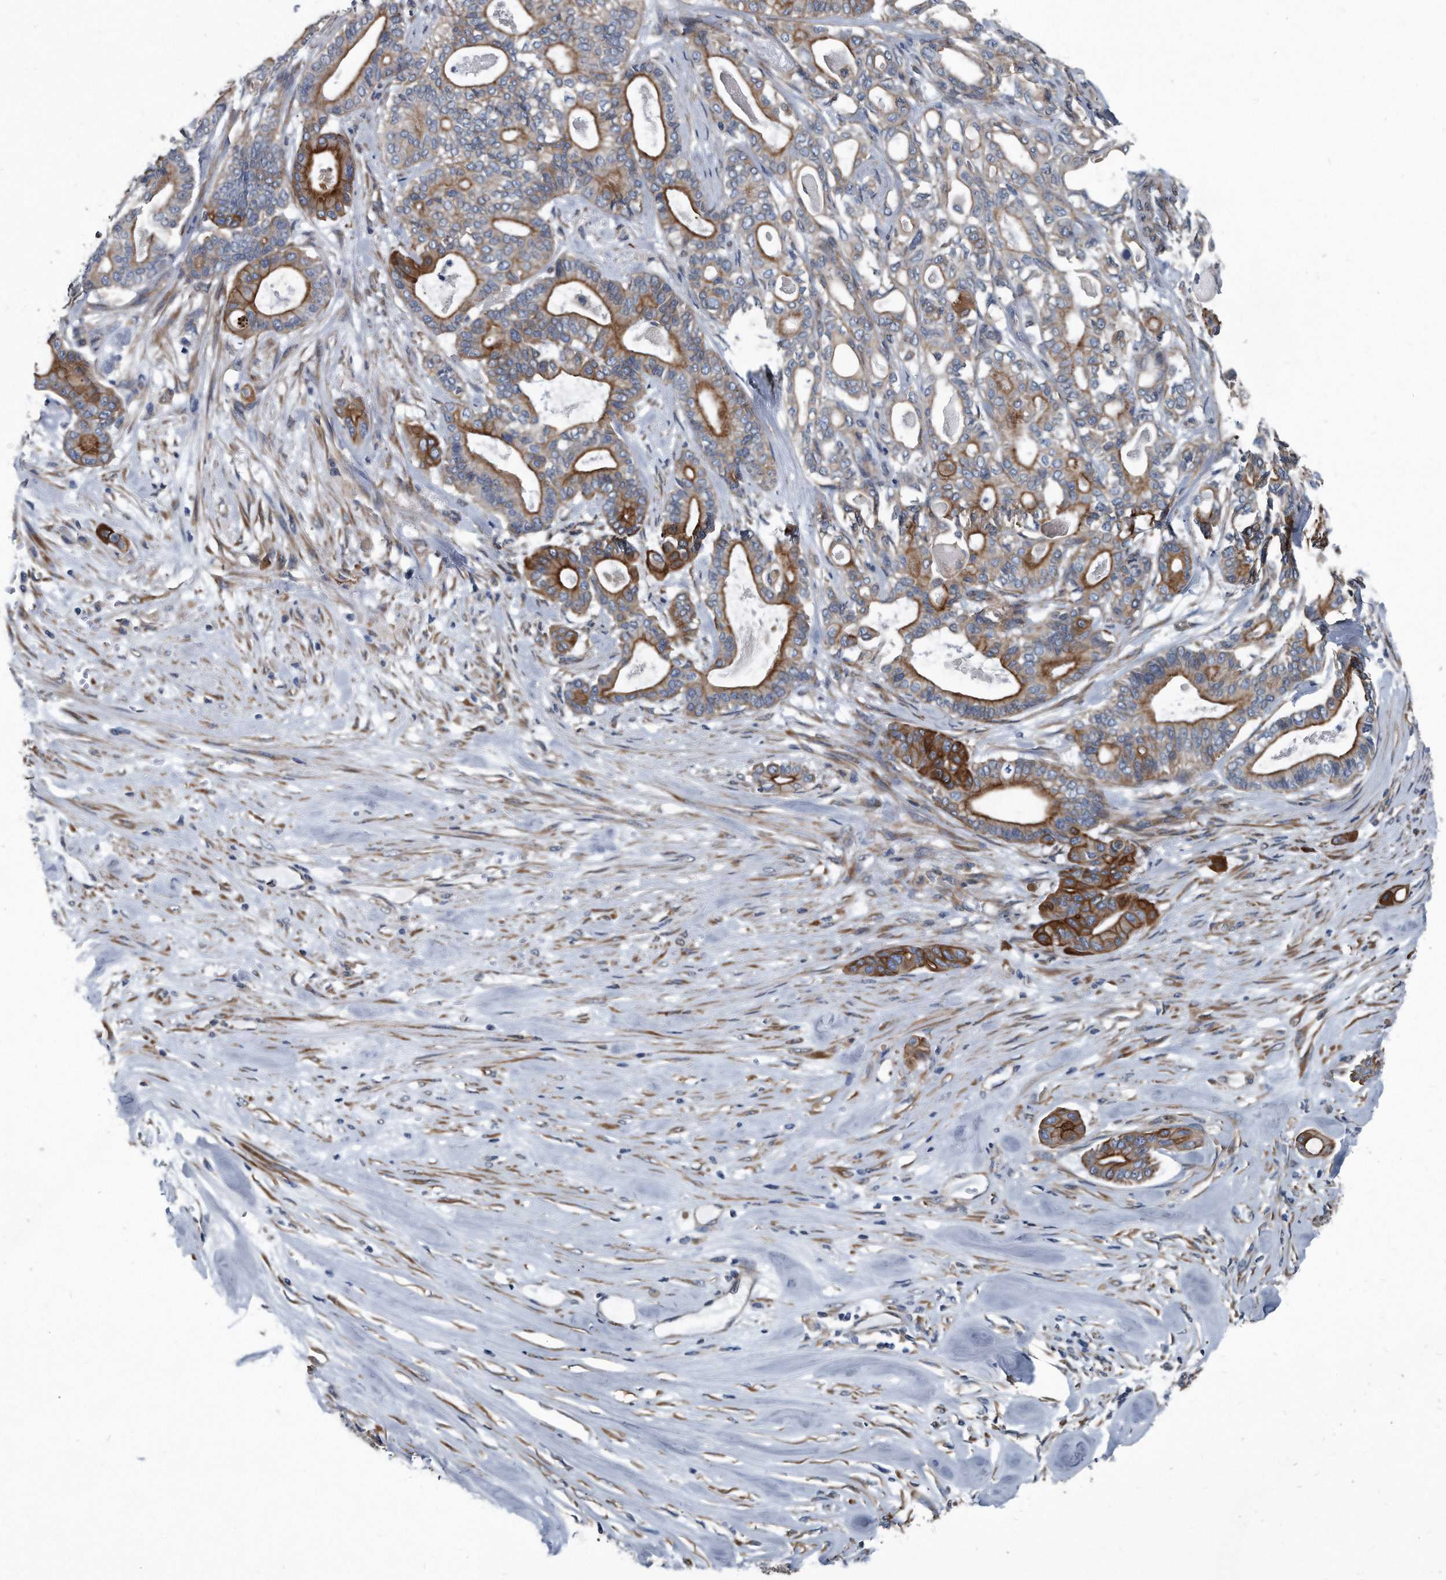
{"staining": {"intensity": "strong", "quantity": "<25%", "location": "cytoplasmic/membranous"}, "tissue": "pancreatic cancer", "cell_type": "Tumor cells", "image_type": "cancer", "snomed": [{"axis": "morphology", "description": "Adenocarcinoma, NOS"}, {"axis": "topography", "description": "Pancreas"}], "caption": "Immunohistochemical staining of human adenocarcinoma (pancreatic) shows medium levels of strong cytoplasmic/membranous protein positivity in about <25% of tumor cells. The staining was performed using DAB, with brown indicating positive protein expression. Nuclei are stained blue with hematoxylin.", "gene": "PLEC", "patient": {"sex": "male", "age": 63}}